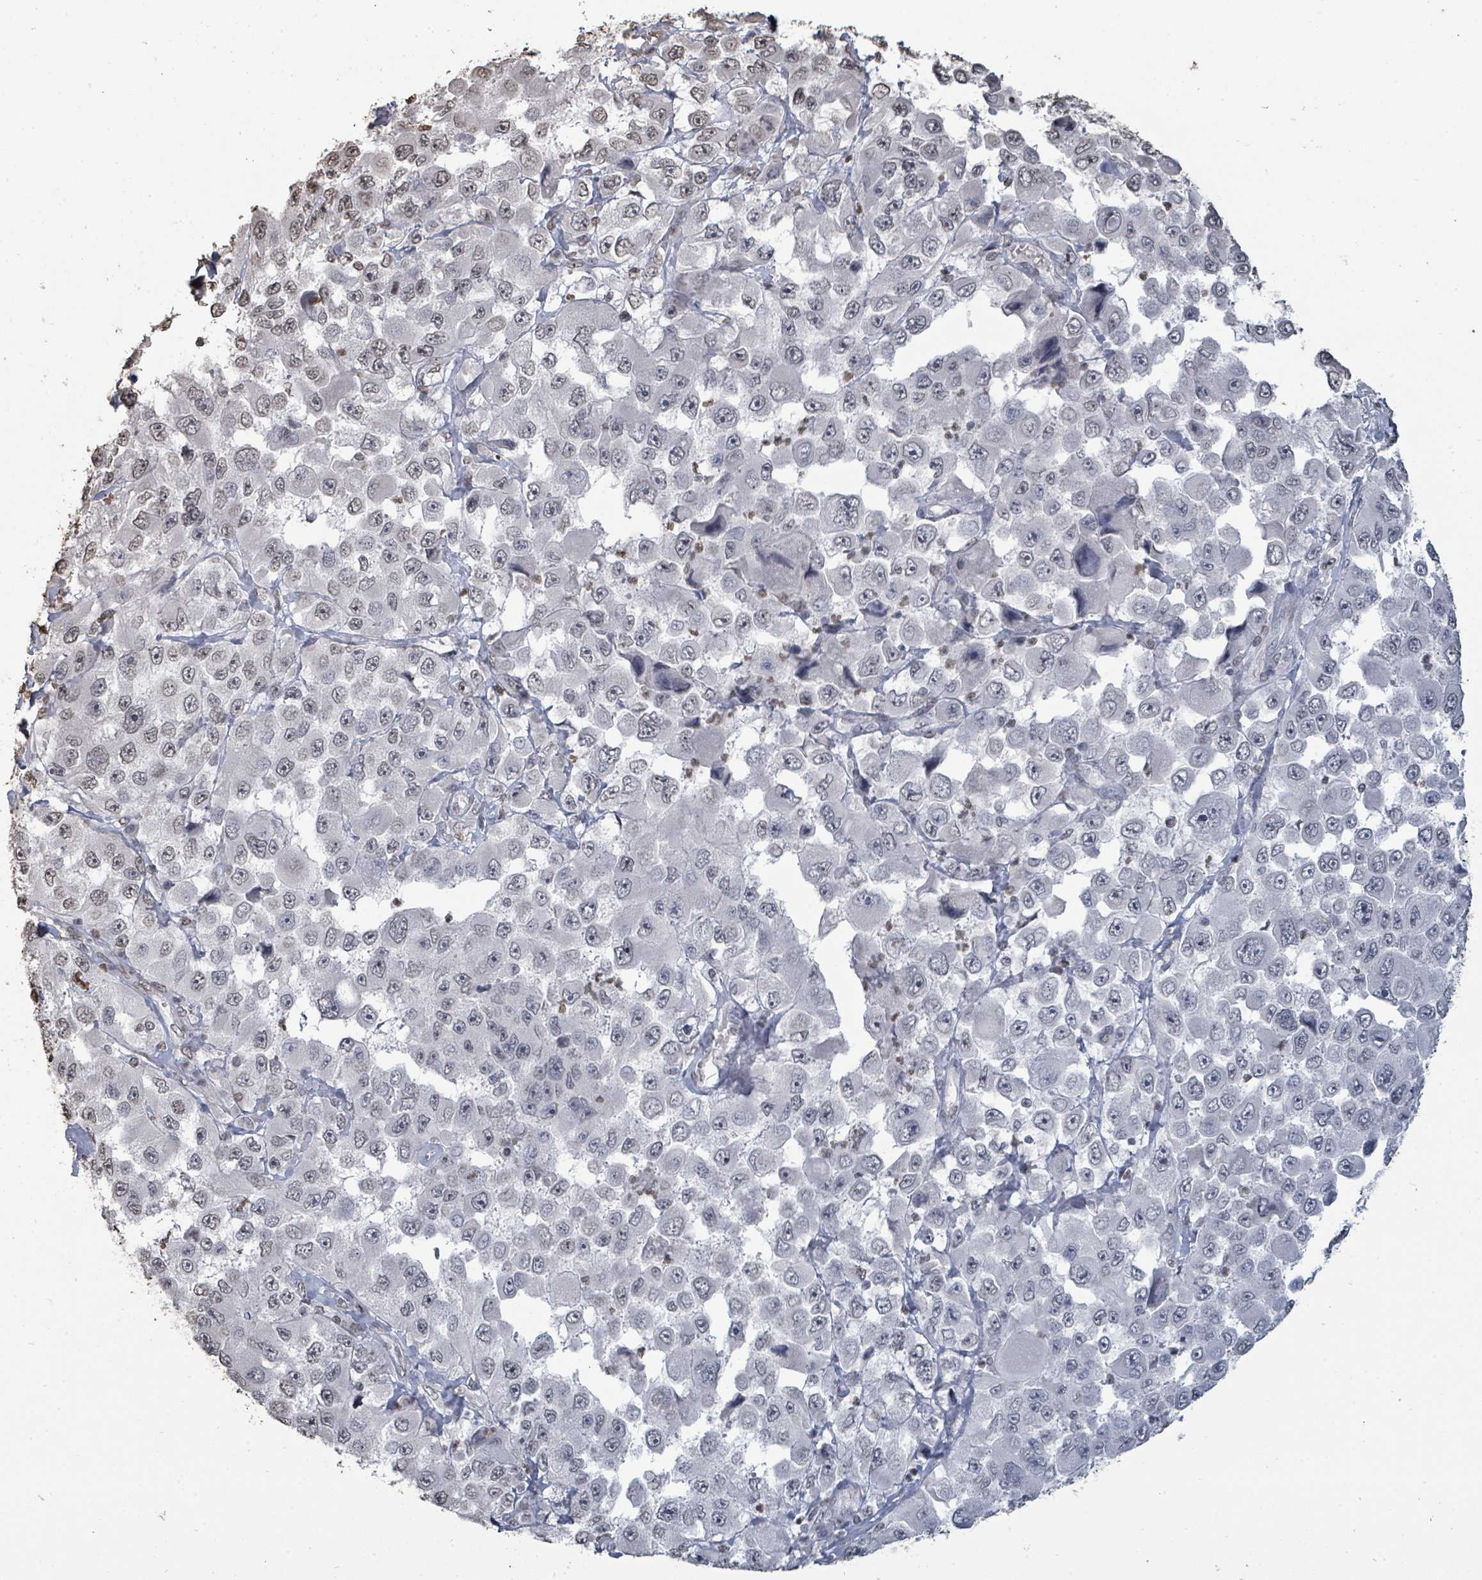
{"staining": {"intensity": "negative", "quantity": "none", "location": "none"}, "tissue": "melanoma", "cell_type": "Tumor cells", "image_type": "cancer", "snomed": [{"axis": "morphology", "description": "Malignant melanoma, Metastatic site"}, {"axis": "topography", "description": "Lymph node"}], "caption": "IHC image of human melanoma stained for a protein (brown), which reveals no staining in tumor cells. (Brightfield microscopy of DAB (3,3'-diaminobenzidine) IHC at high magnification).", "gene": "MRPS12", "patient": {"sex": "male", "age": 62}}